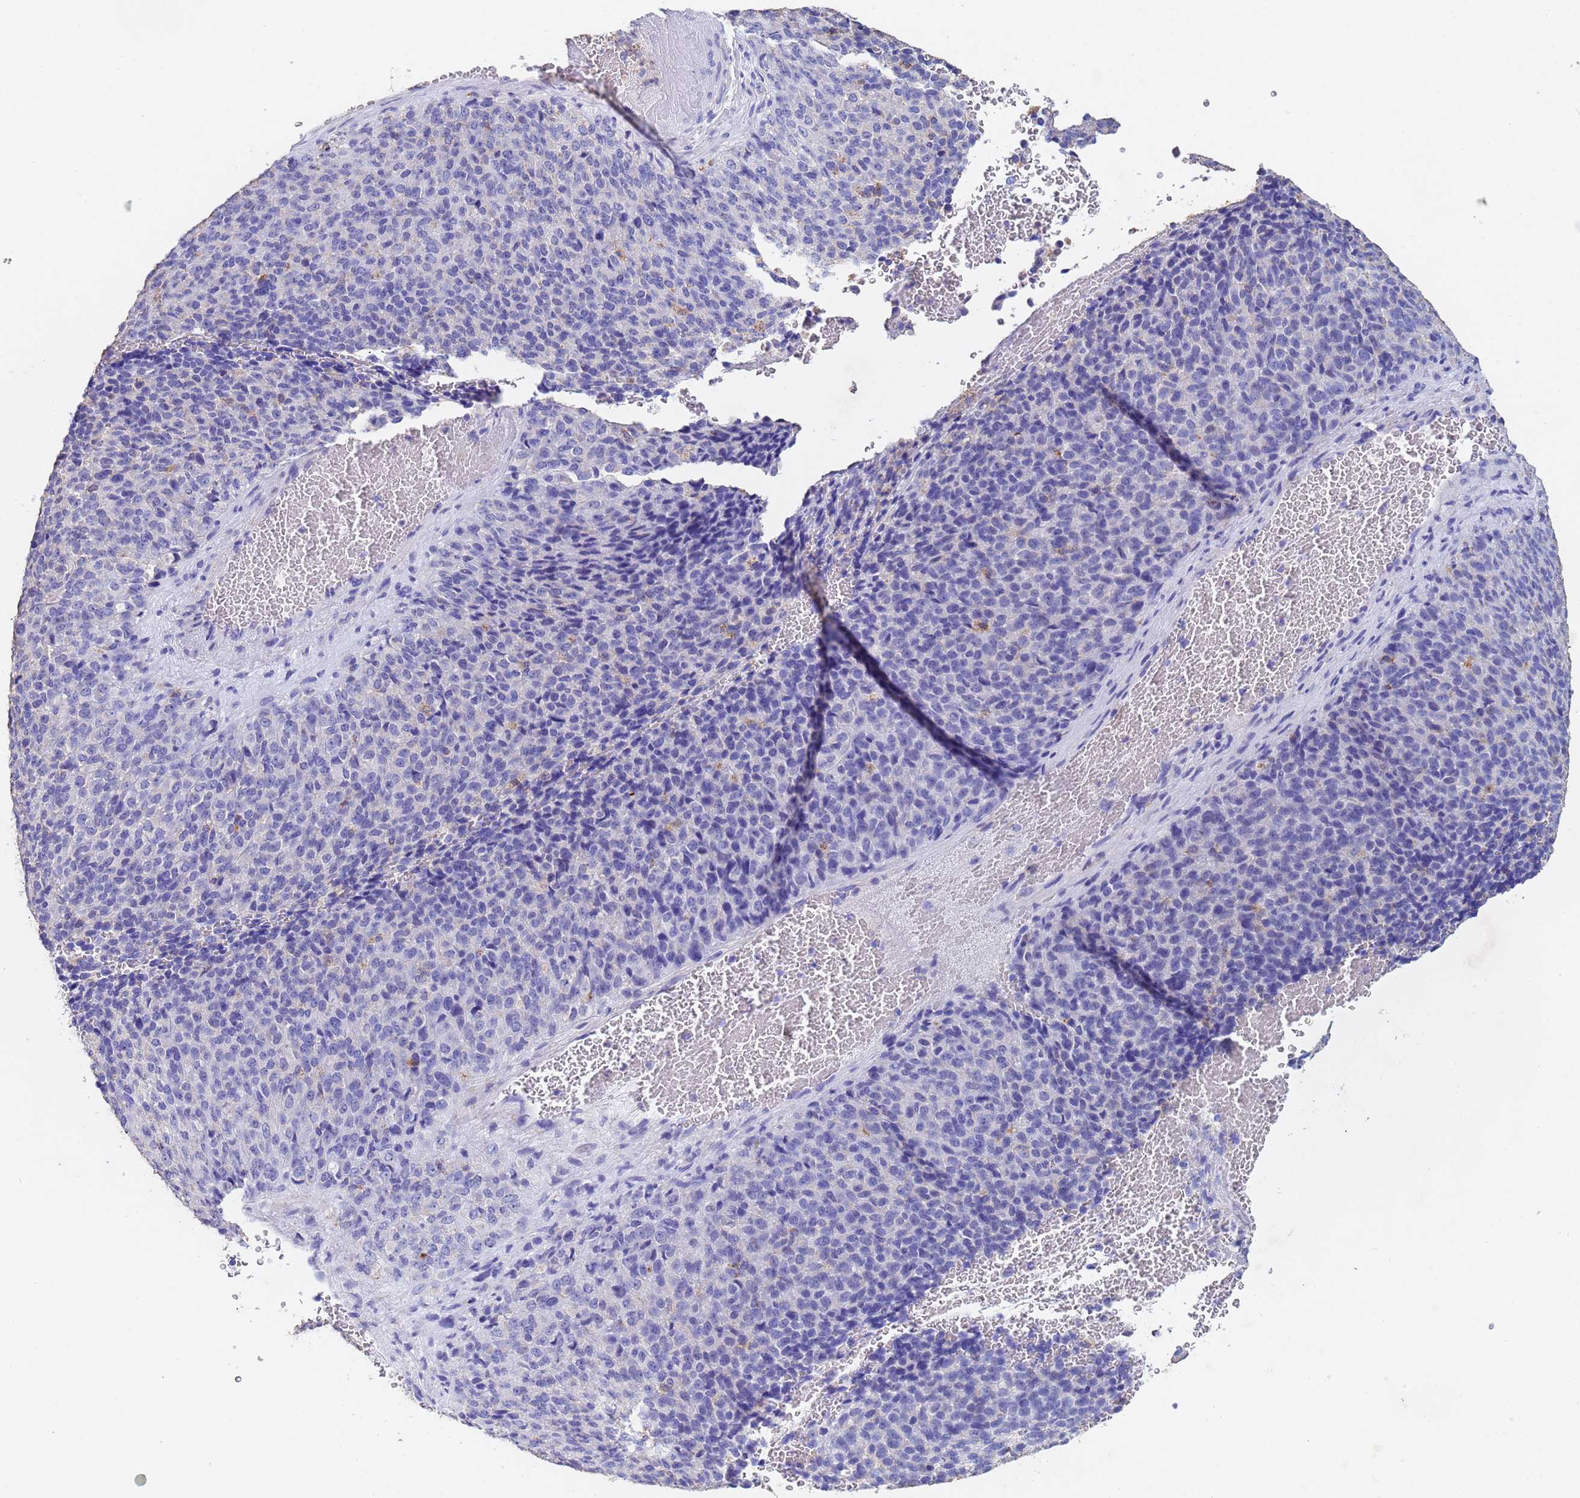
{"staining": {"intensity": "negative", "quantity": "none", "location": "none"}, "tissue": "melanoma", "cell_type": "Tumor cells", "image_type": "cancer", "snomed": [{"axis": "morphology", "description": "Malignant melanoma, Metastatic site"}, {"axis": "topography", "description": "Brain"}], "caption": "Protein analysis of malignant melanoma (metastatic site) exhibits no significant positivity in tumor cells.", "gene": "CSTB", "patient": {"sex": "female", "age": 56}}